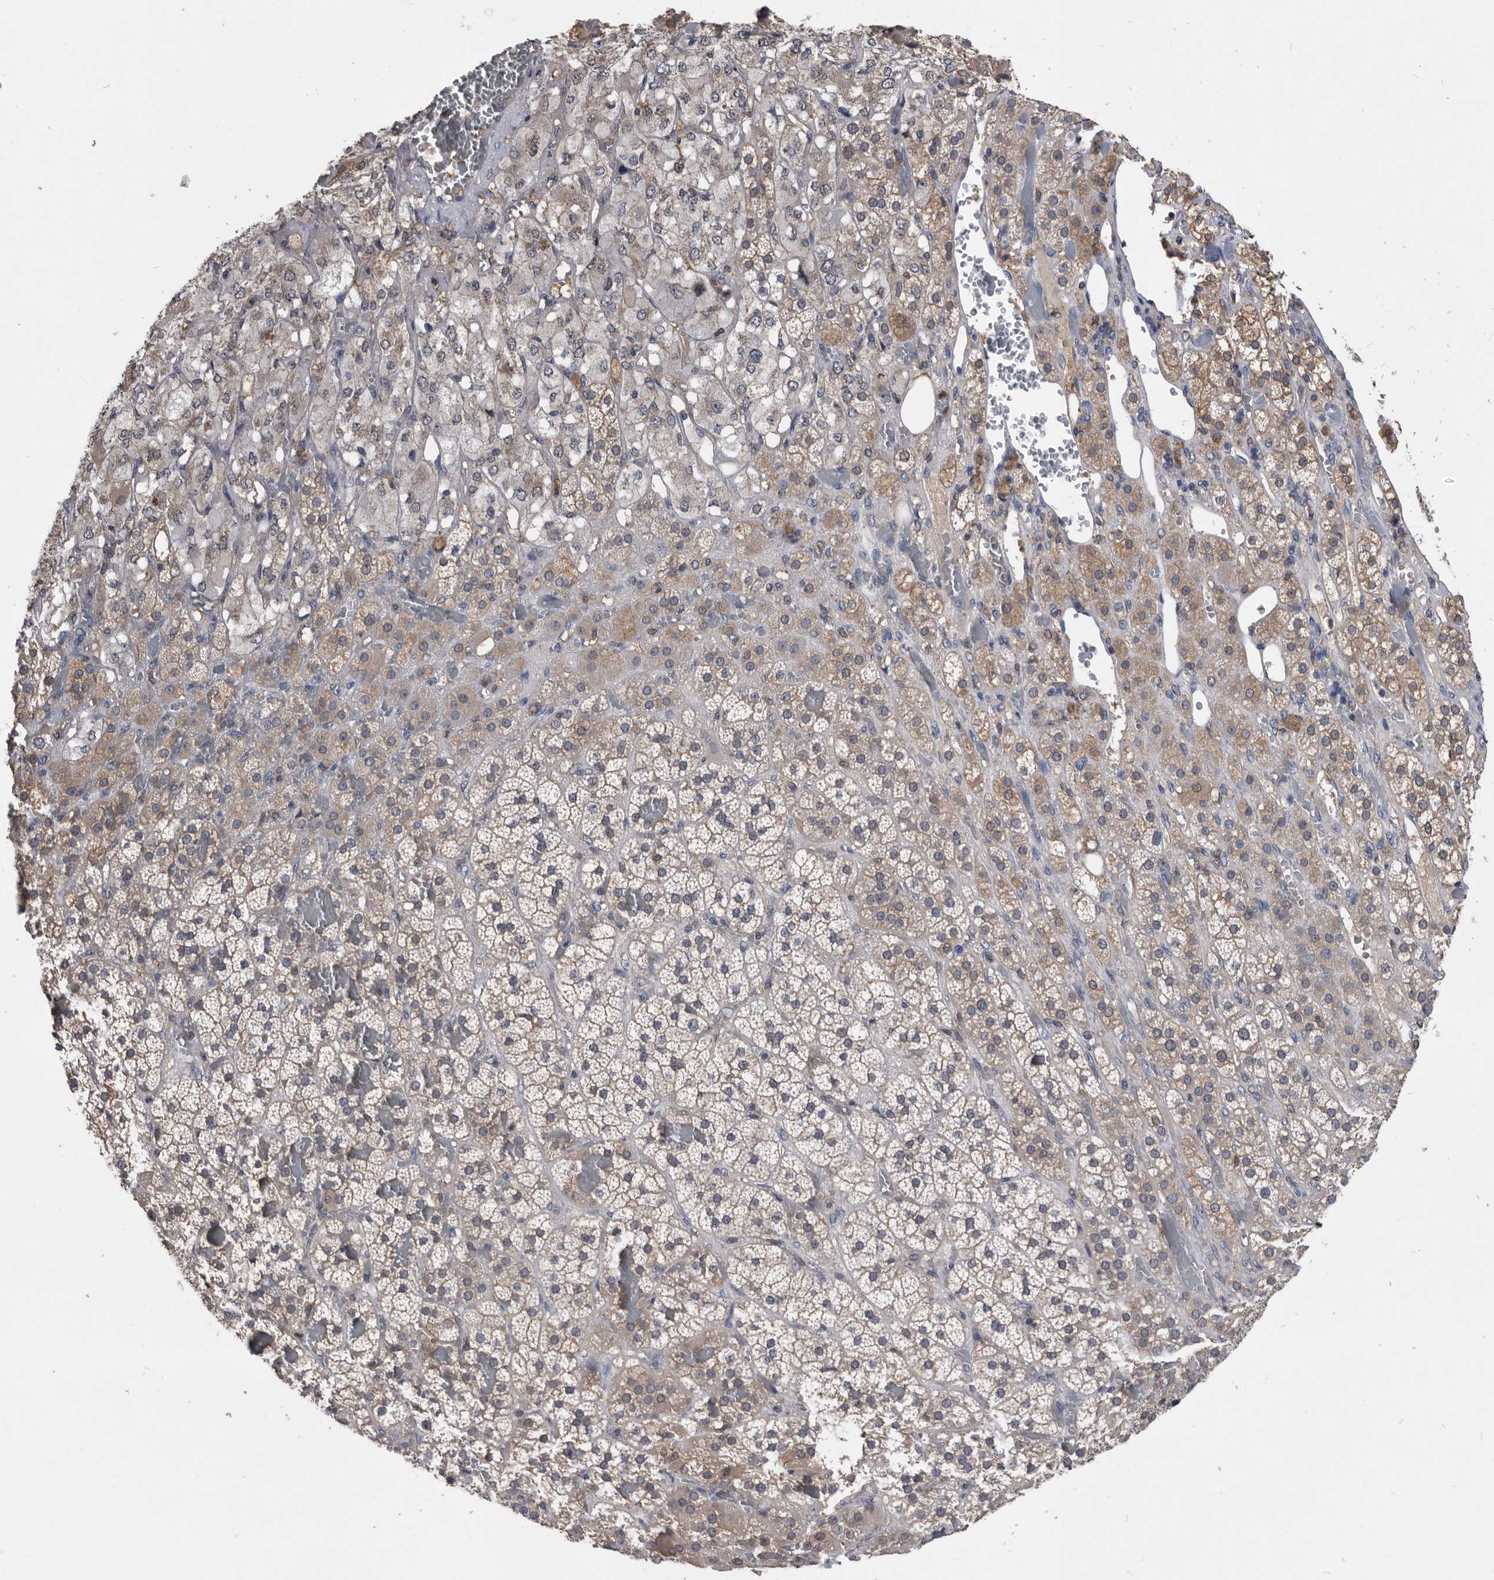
{"staining": {"intensity": "moderate", "quantity": ">75%", "location": "cytoplasmic/membranous"}, "tissue": "adrenal gland", "cell_type": "Glandular cells", "image_type": "normal", "snomed": [{"axis": "morphology", "description": "Normal tissue, NOS"}, {"axis": "topography", "description": "Adrenal gland"}], "caption": "Adrenal gland stained with a brown dye reveals moderate cytoplasmic/membranous positive positivity in about >75% of glandular cells.", "gene": "PDXK", "patient": {"sex": "female", "age": 59}}